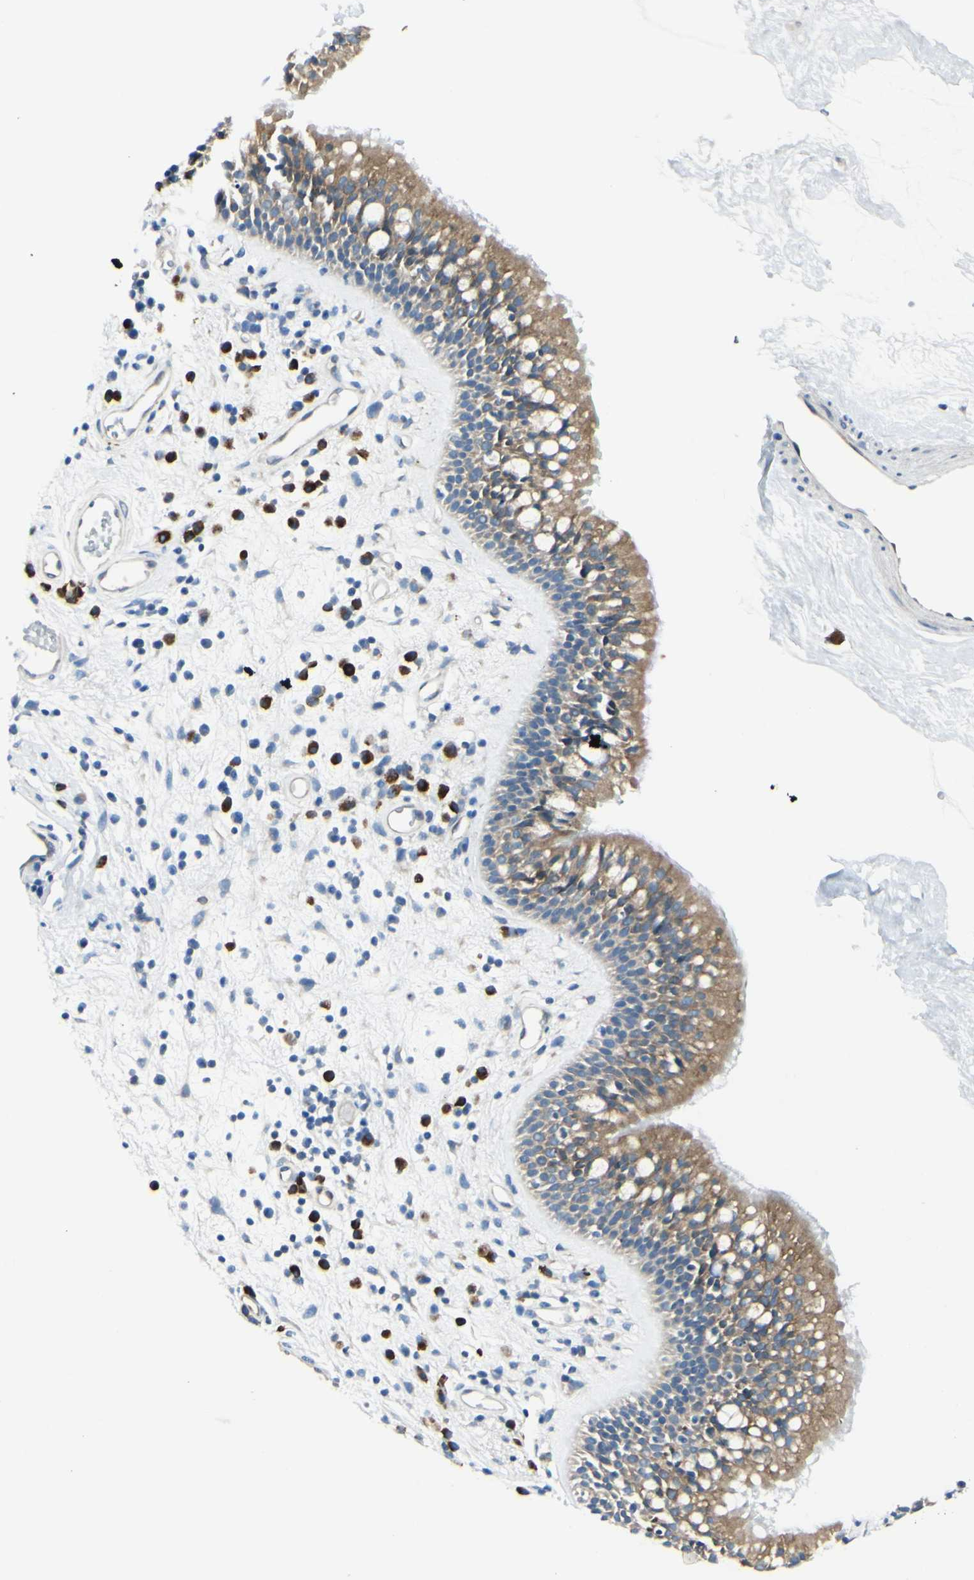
{"staining": {"intensity": "moderate", "quantity": ">75%", "location": "cytoplasmic/membranous"}, "tissue": "nasopharynx", "cell_type": "Respiratory epithelial cells", "image_type": "normal", "snomed": [{"axis": "morphology", "description": "Normal tissue, NOS"}, {"axis": "morphology", "description": "Inflammation, NOS"}, {"axis": "topography", "description": "Nasopharynx"}], "caption": "Immunohistochemical staining of unremarkable nasopharynx reveals >75% levels of moderate cytoplasmic/membranous protein expression in about >75% of respiratory epithelial cells.", "gene": "SELENOS", "patient": {"sex": "male", "age": 48}}